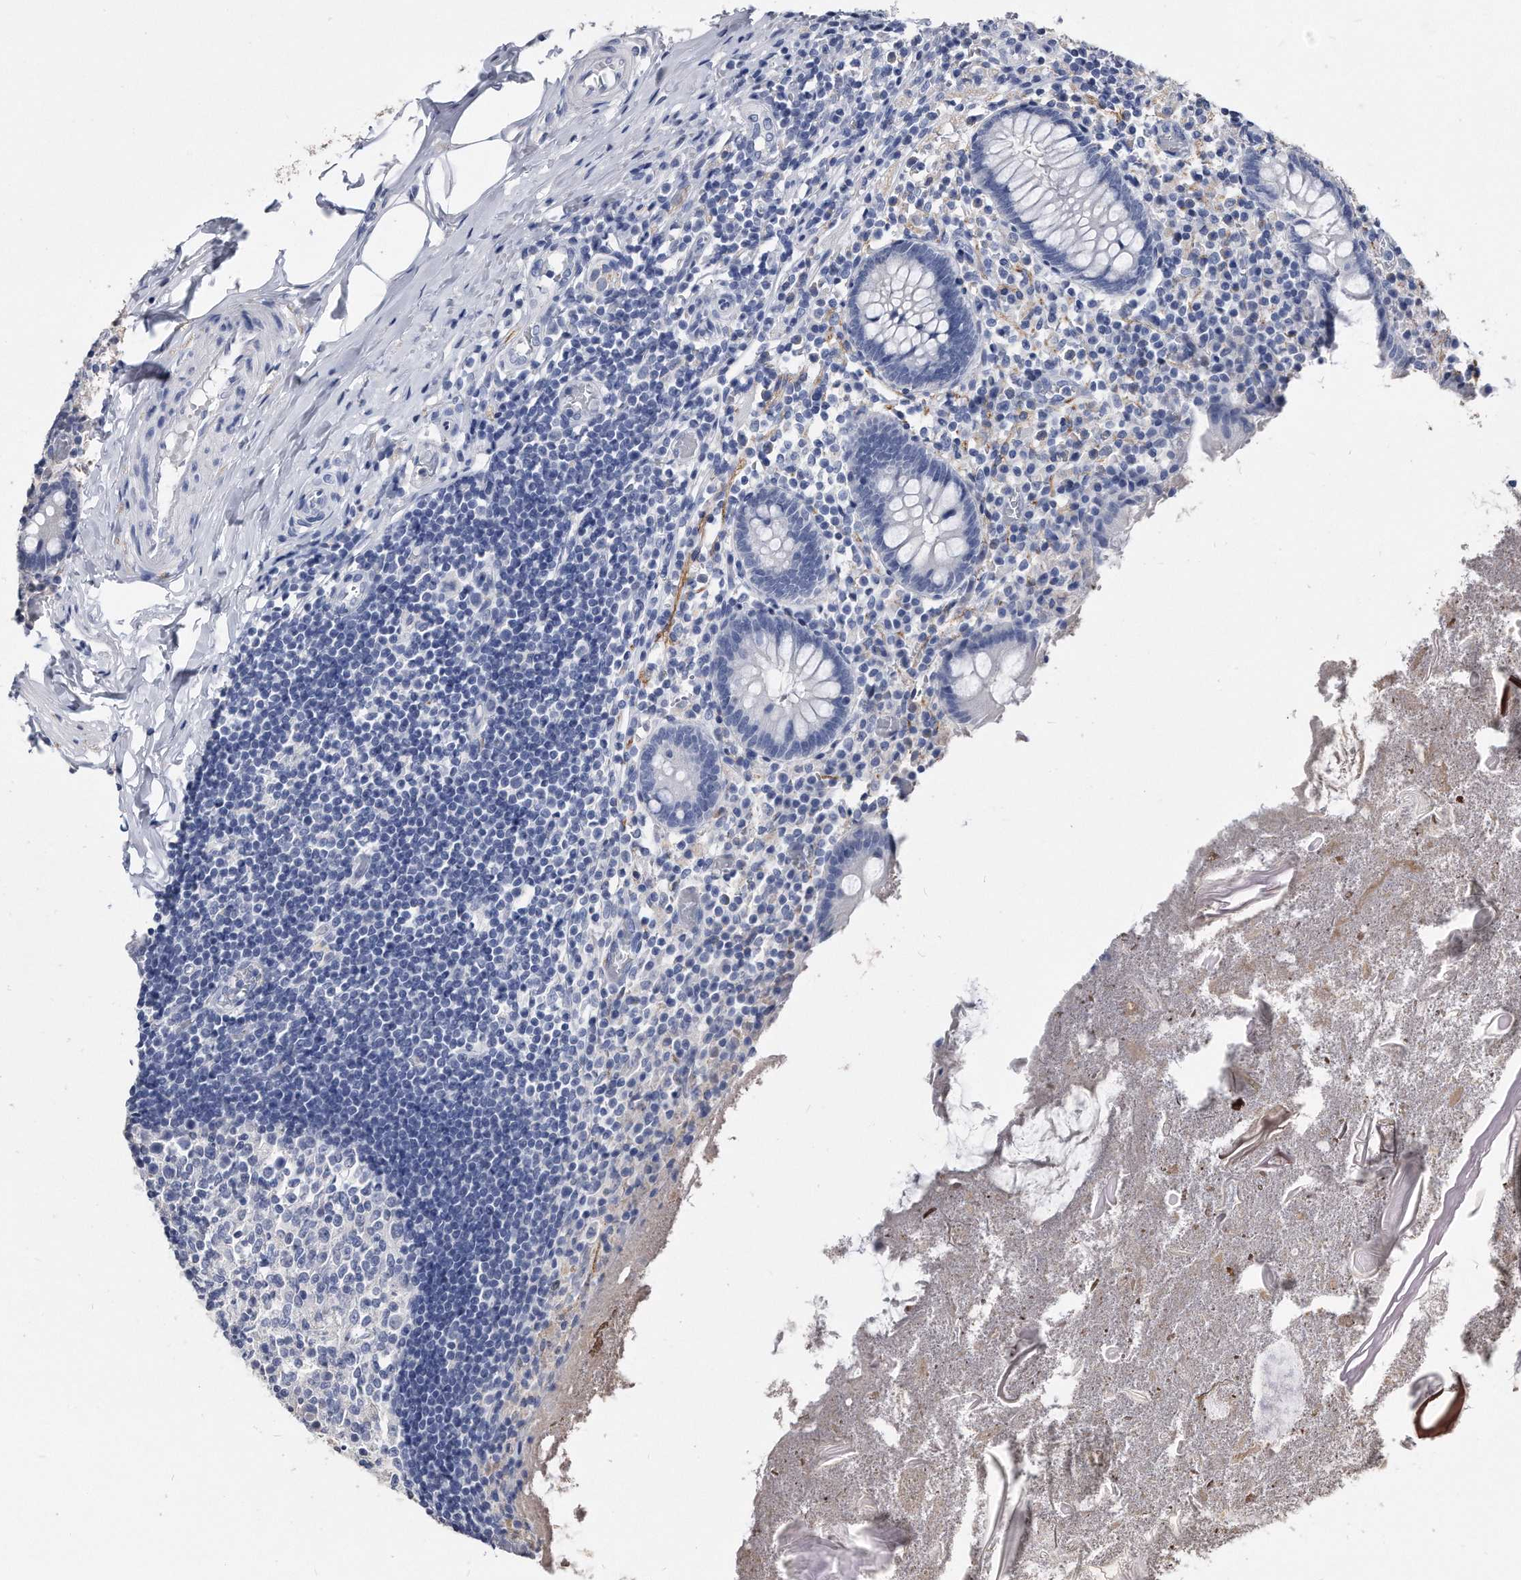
{"staining": {"intensity": "negative", "quantity": "none", "location": "none"}, "tissue": "appendix", "cell_type": "Glandular cells", "image_type": "normal", "snomed": [{"axis": "morphology", "description": "Normal tissue, NOS"}, {"axis": "topography", "description": "Appendix"}], "caption": "The histopathology image reveals no significant expression in glandular cells of appendix.", "gene": "IL20RA", "patient": {"sex": "female", "age": 17}}